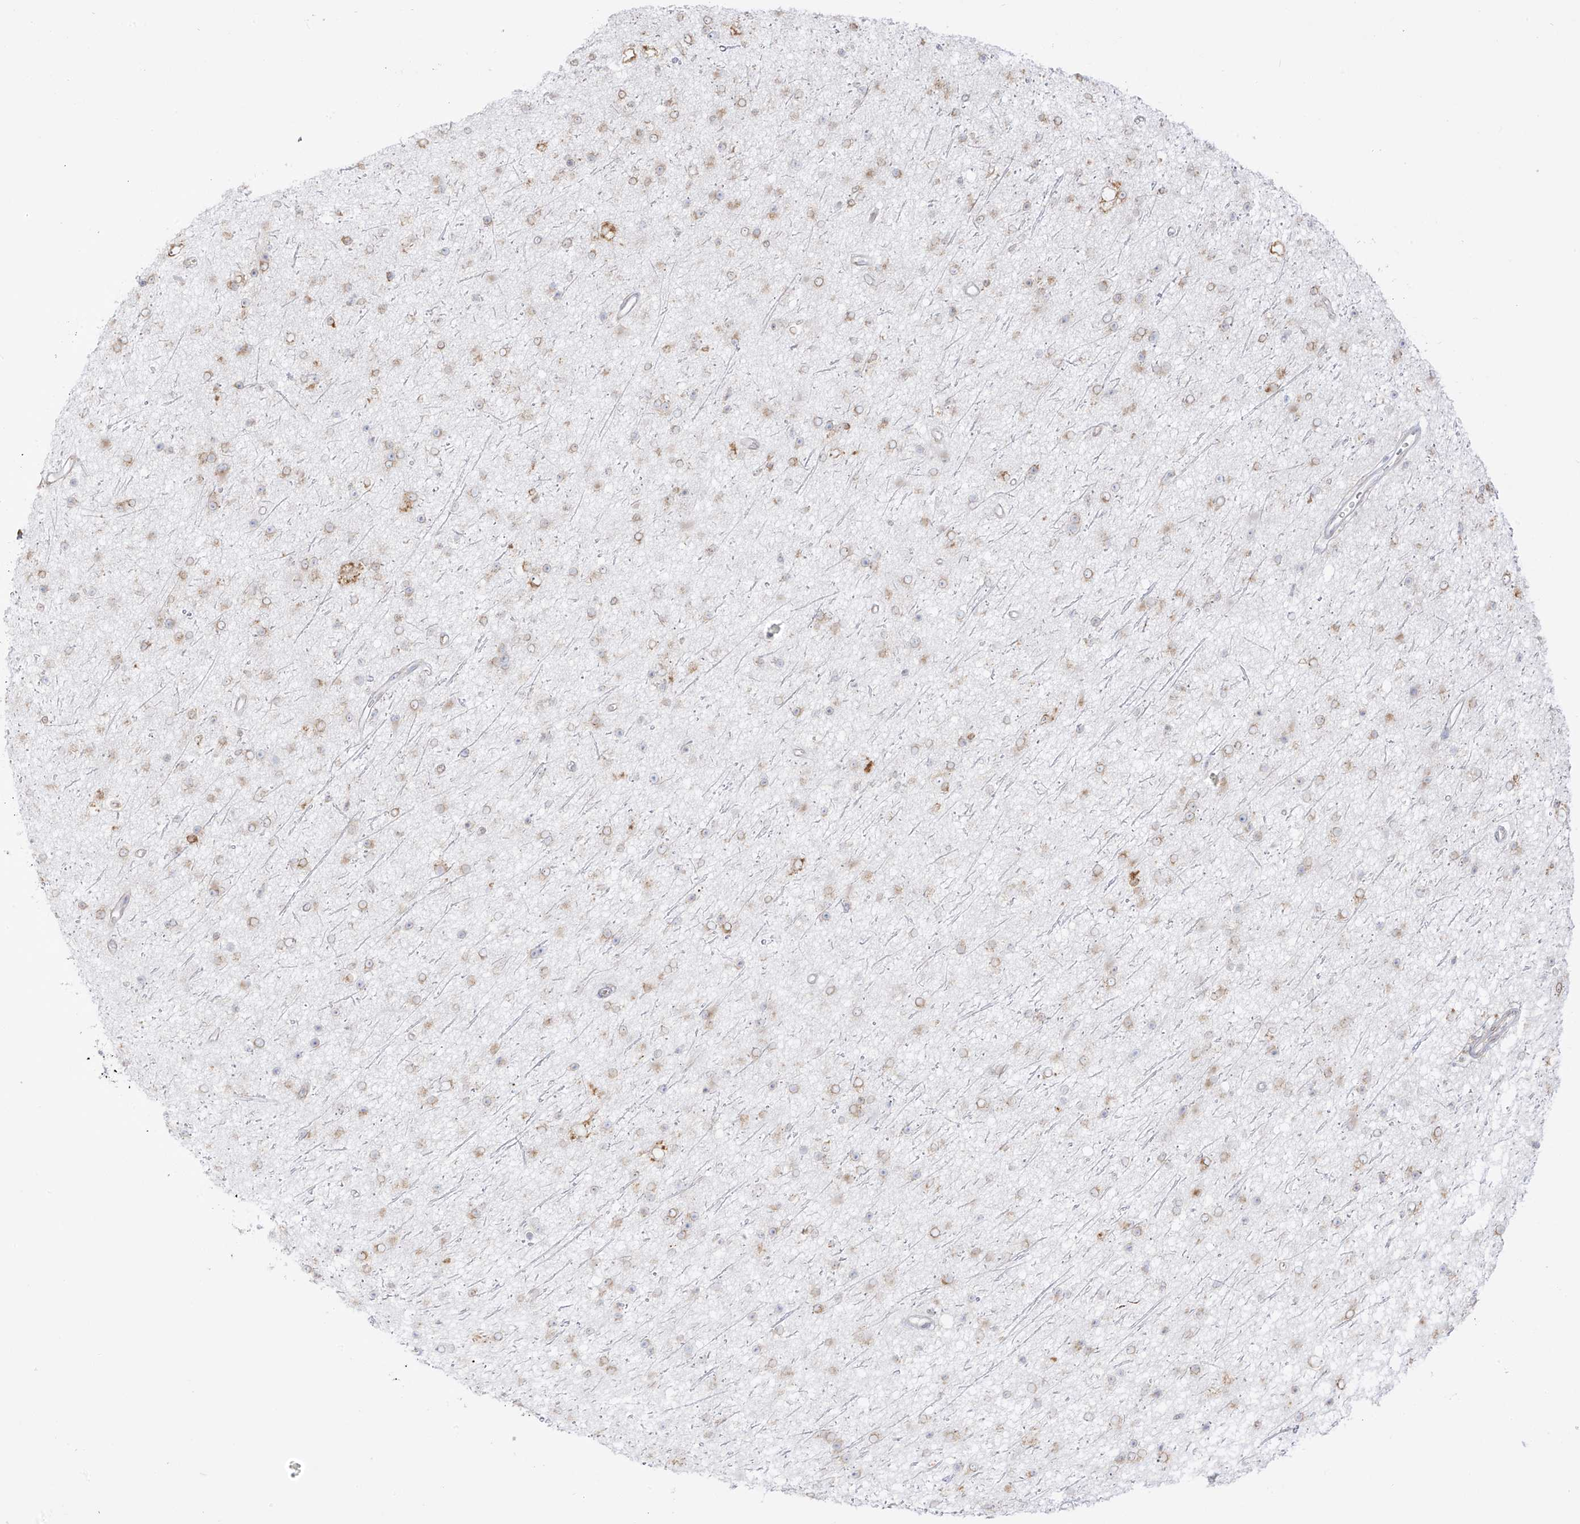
{"staining": {"intensity": "weak", "quantity": "25%-75%", "location": "cytoplasmic/membranous"}, "tissue": "glioma", "cell_type": "Tumor cells", "image_type": "cancer", "snomed": [{"axis": "morphology", "description": "Glioma, malignant, Low grade"}, {"axis": "topography", "description": "Cerebral cortex"}], "caption": "Malignant glioma (low-grade) stained for a protein displays weak cytoplasmic/membranous positivity in tumor cells.", "gene": "LRRC59", "patient": {"sex": "female", "age": 39}}